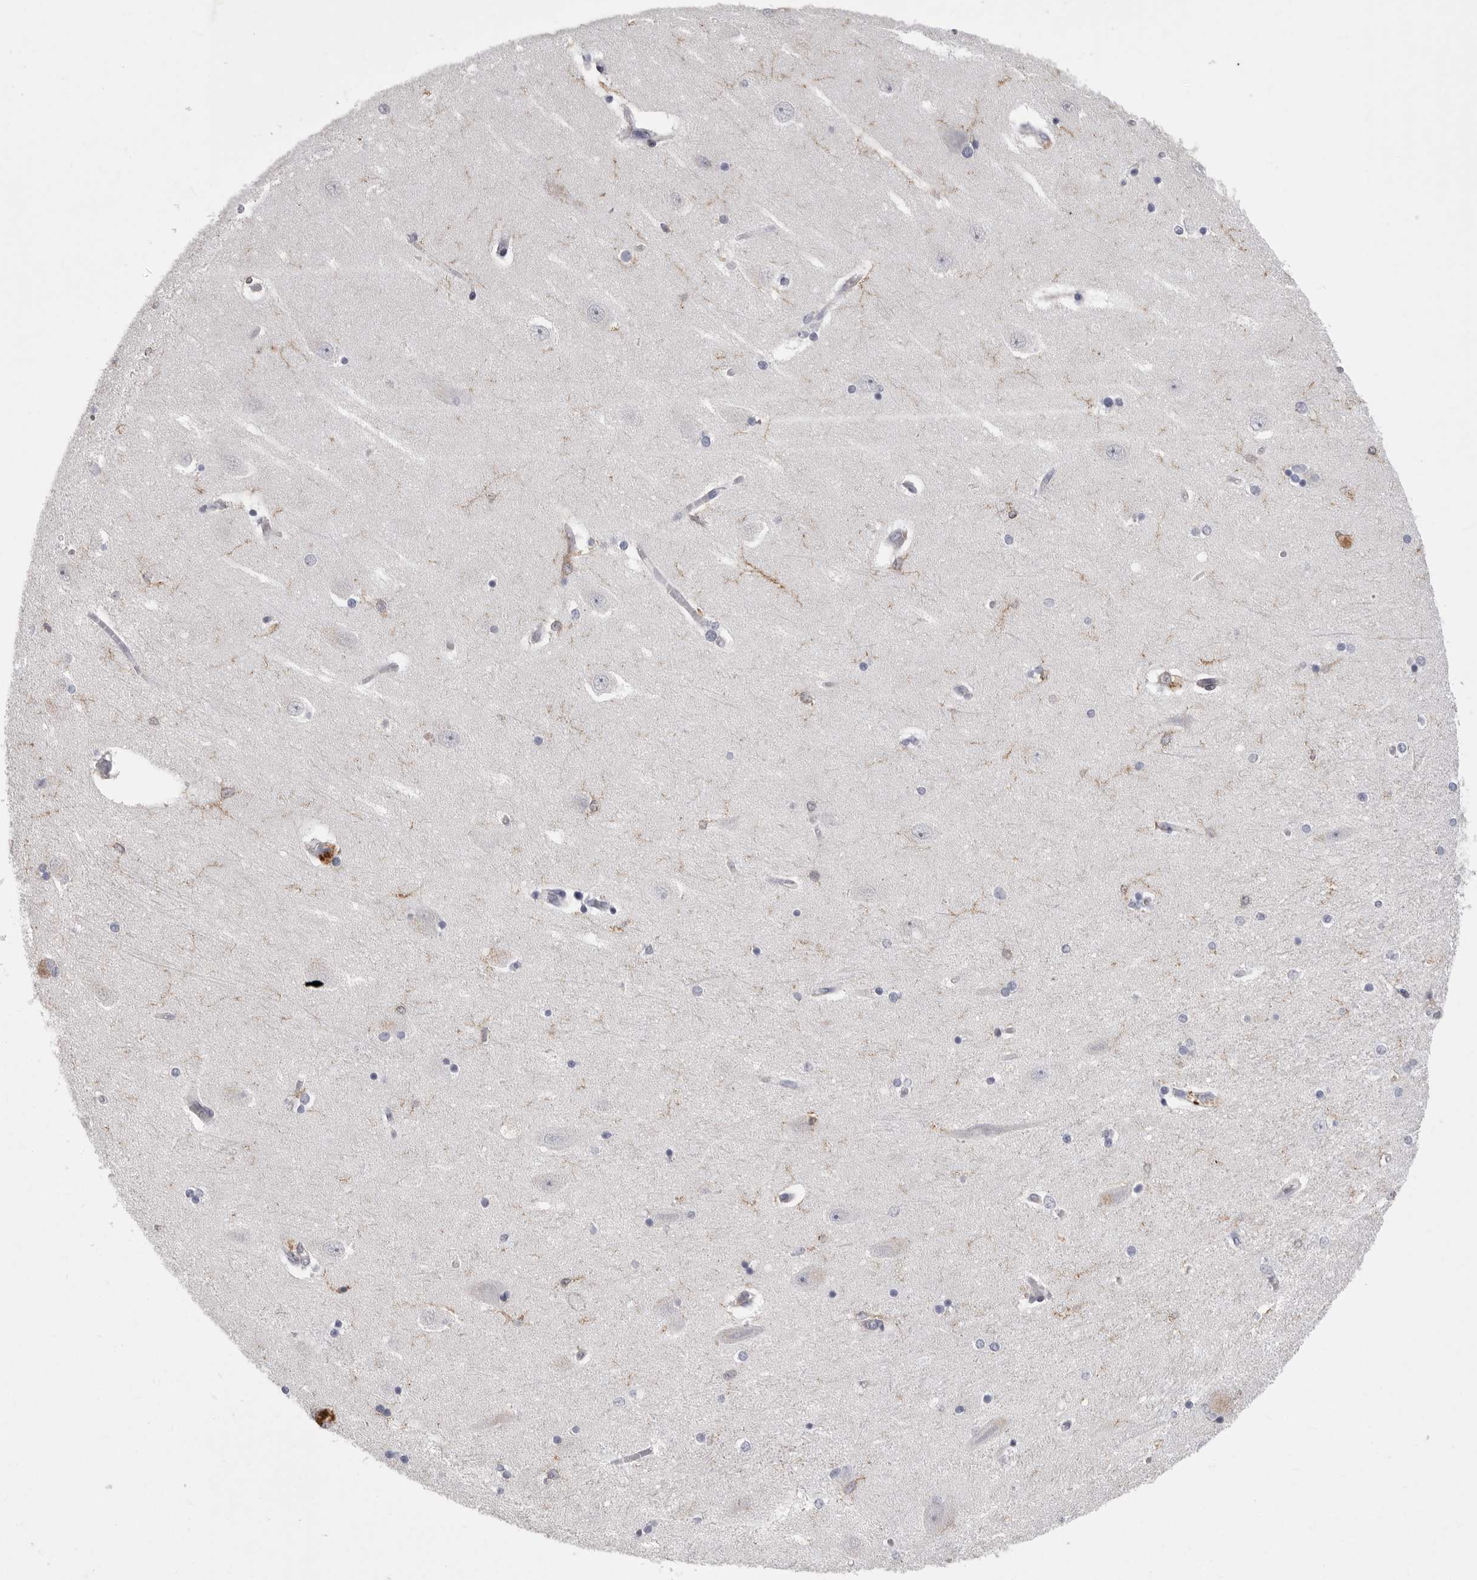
{"staining": {"intensity": "weak", "quantity": "<25%", "location": "cytoplasmic/membranous"}, "tissue": "hippocampus", "cell_type": "Glial cells", "image_type": "normal", "snomed": [{"axis": "morphology", "description": "Normal tissue, NOS"}, {"axis": "topography", "description": "Hippocampus"}], "caption": "DAB immunohistochemical staining of unremarkable human hippocampus exhibits no significant staining in glial cells.", "gene": "SIGLEC10", "patient": {"sex": "female", "age": 54}}